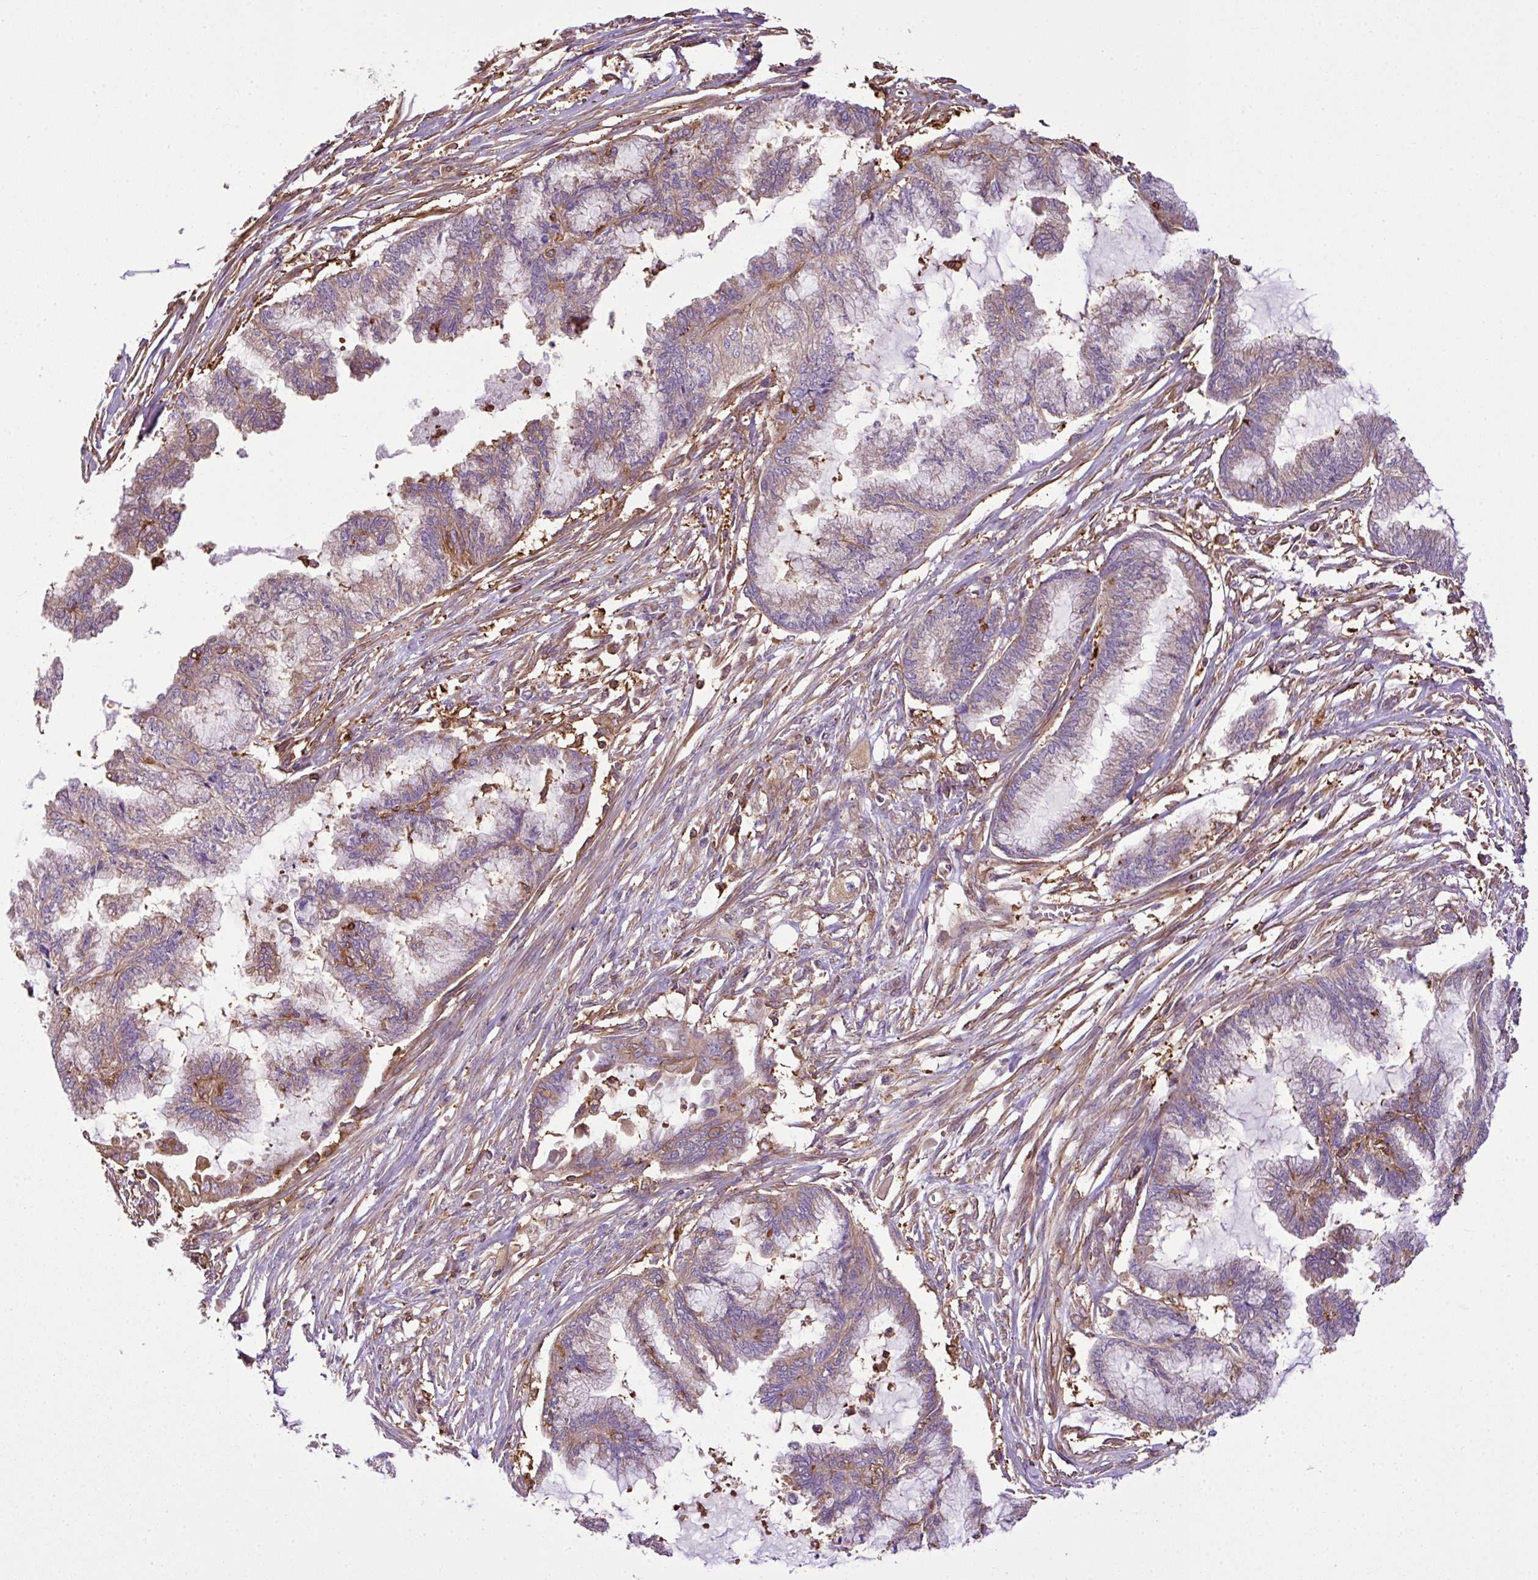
{"staining": {"intensity": "weak", "quantity": "25%-75%", "location": "cytoplasmic/membranous"}, "tissue": "endometrial cancer", "cell_type": "Tumor cells", "image_type": "cancer", "snomed": [{"axis": "morphology", "description": "Adenocarcinoma, NOS"}, {"axis": "topography", "description": "Endometrium"}], "caption": "Immunohistochemical staining of human endometrial adenocarcinoma displays weak cytoplasmic/membranous protein staining in about 25%-75% of tumor cells.", "gene": "PGAP6", "patient": {"sex": "female", "age": 86}}